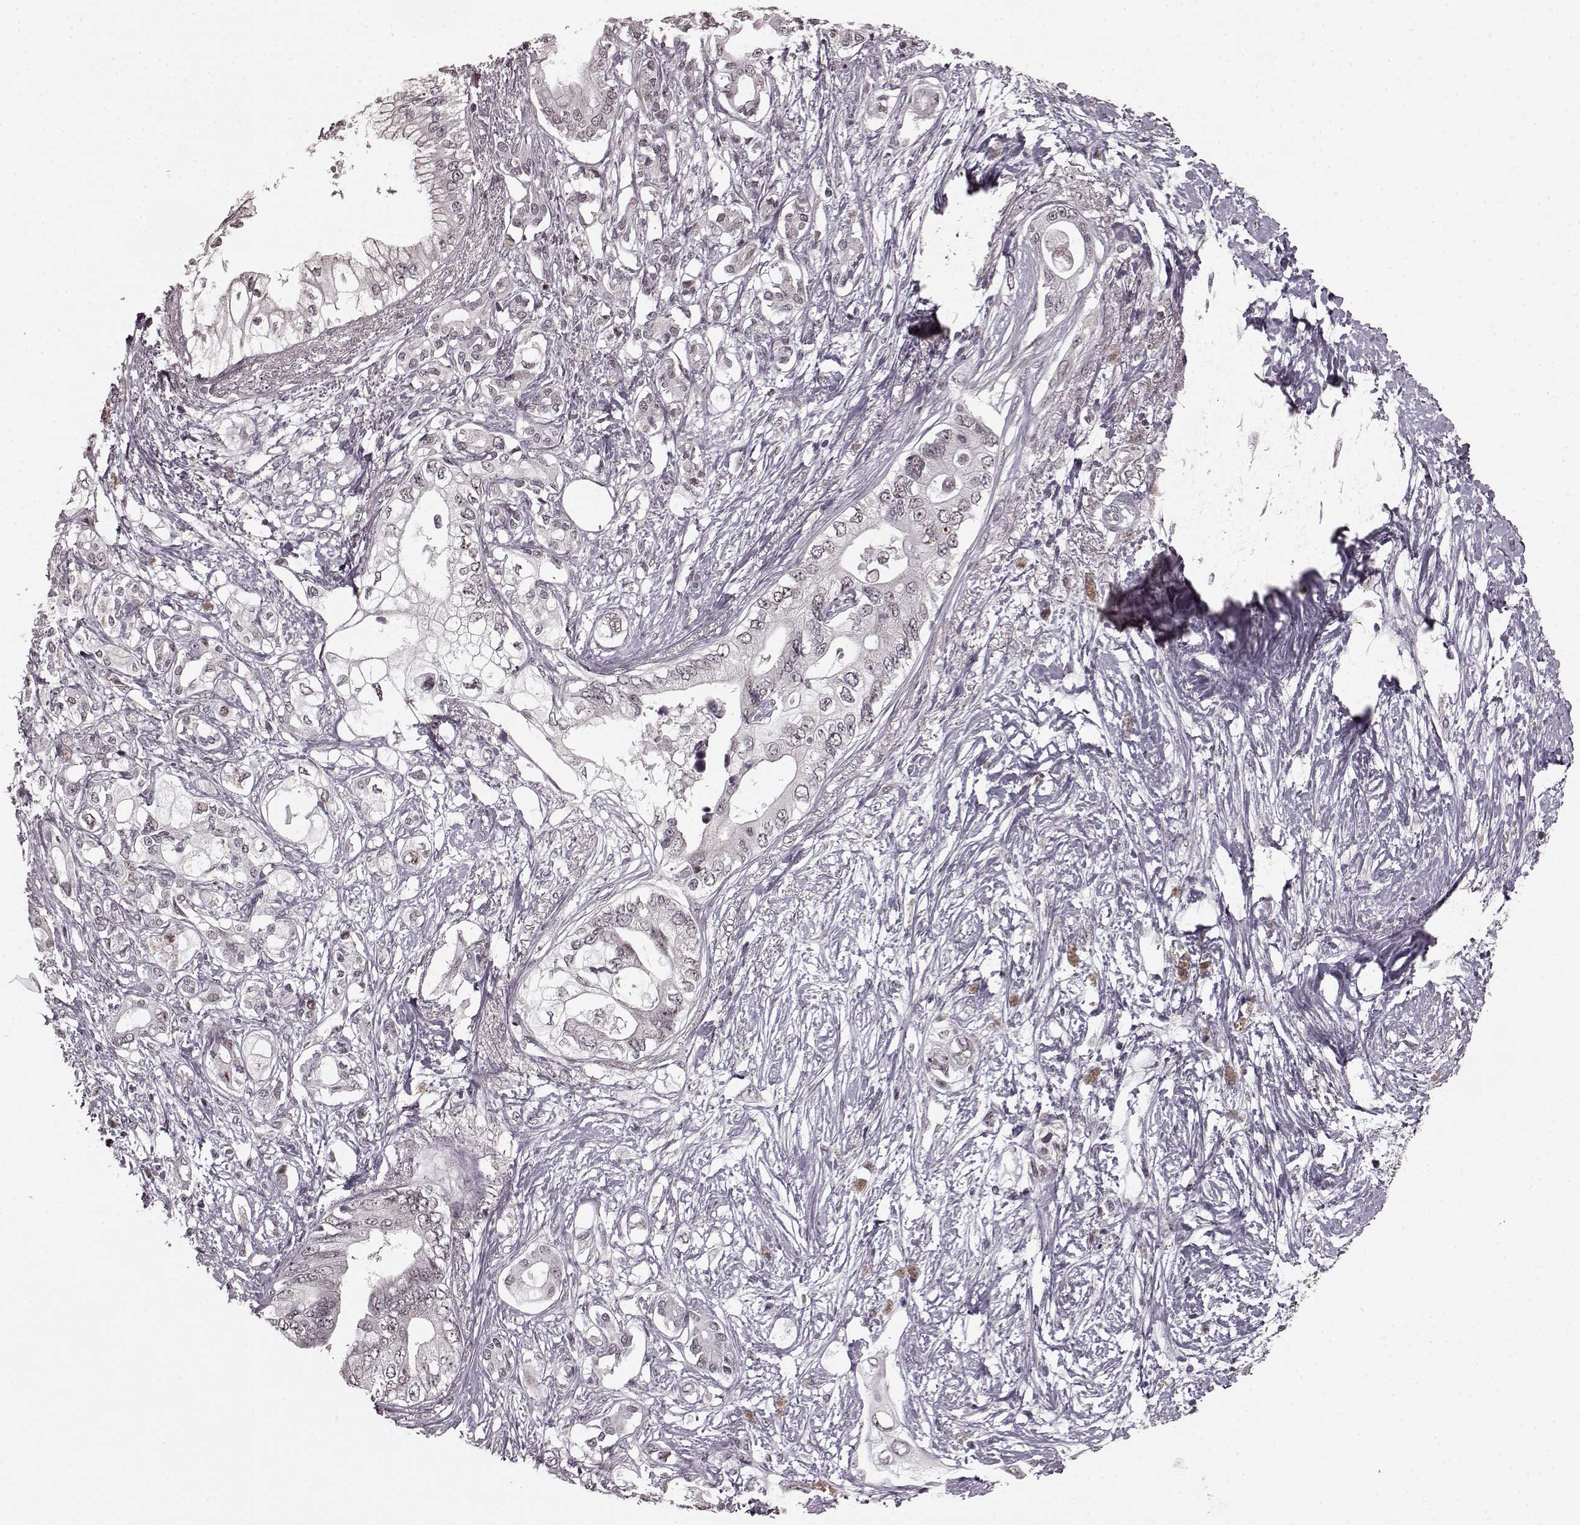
{"staining": {"intensity": "negative", "quantity": "none", "location": "none"}, "tissue": "pancreatic cancer", "cell_type": "Tumor cells", "image_type": "cancer", "snomed": [{"axis": "morphology", "description": "Adenocarcinoma, NOS"}, {"axis": "topography", "description": "Pancreas"}], "caption": "Immunohistochemistry micrograph of neoplastic tissue: pancreatic adenocarcinoma stained with DAB (3,3'-diaminobenzidine) displays no significant protein positivity in tumor cells. The staining was performed using DAB to visualize the protein expression in brown, while the nuclei were stained in blue with hematoxylin (Magnification: 20x).", "gene": "PLCB4", "patient": {"sex": "female", "age": 63}}